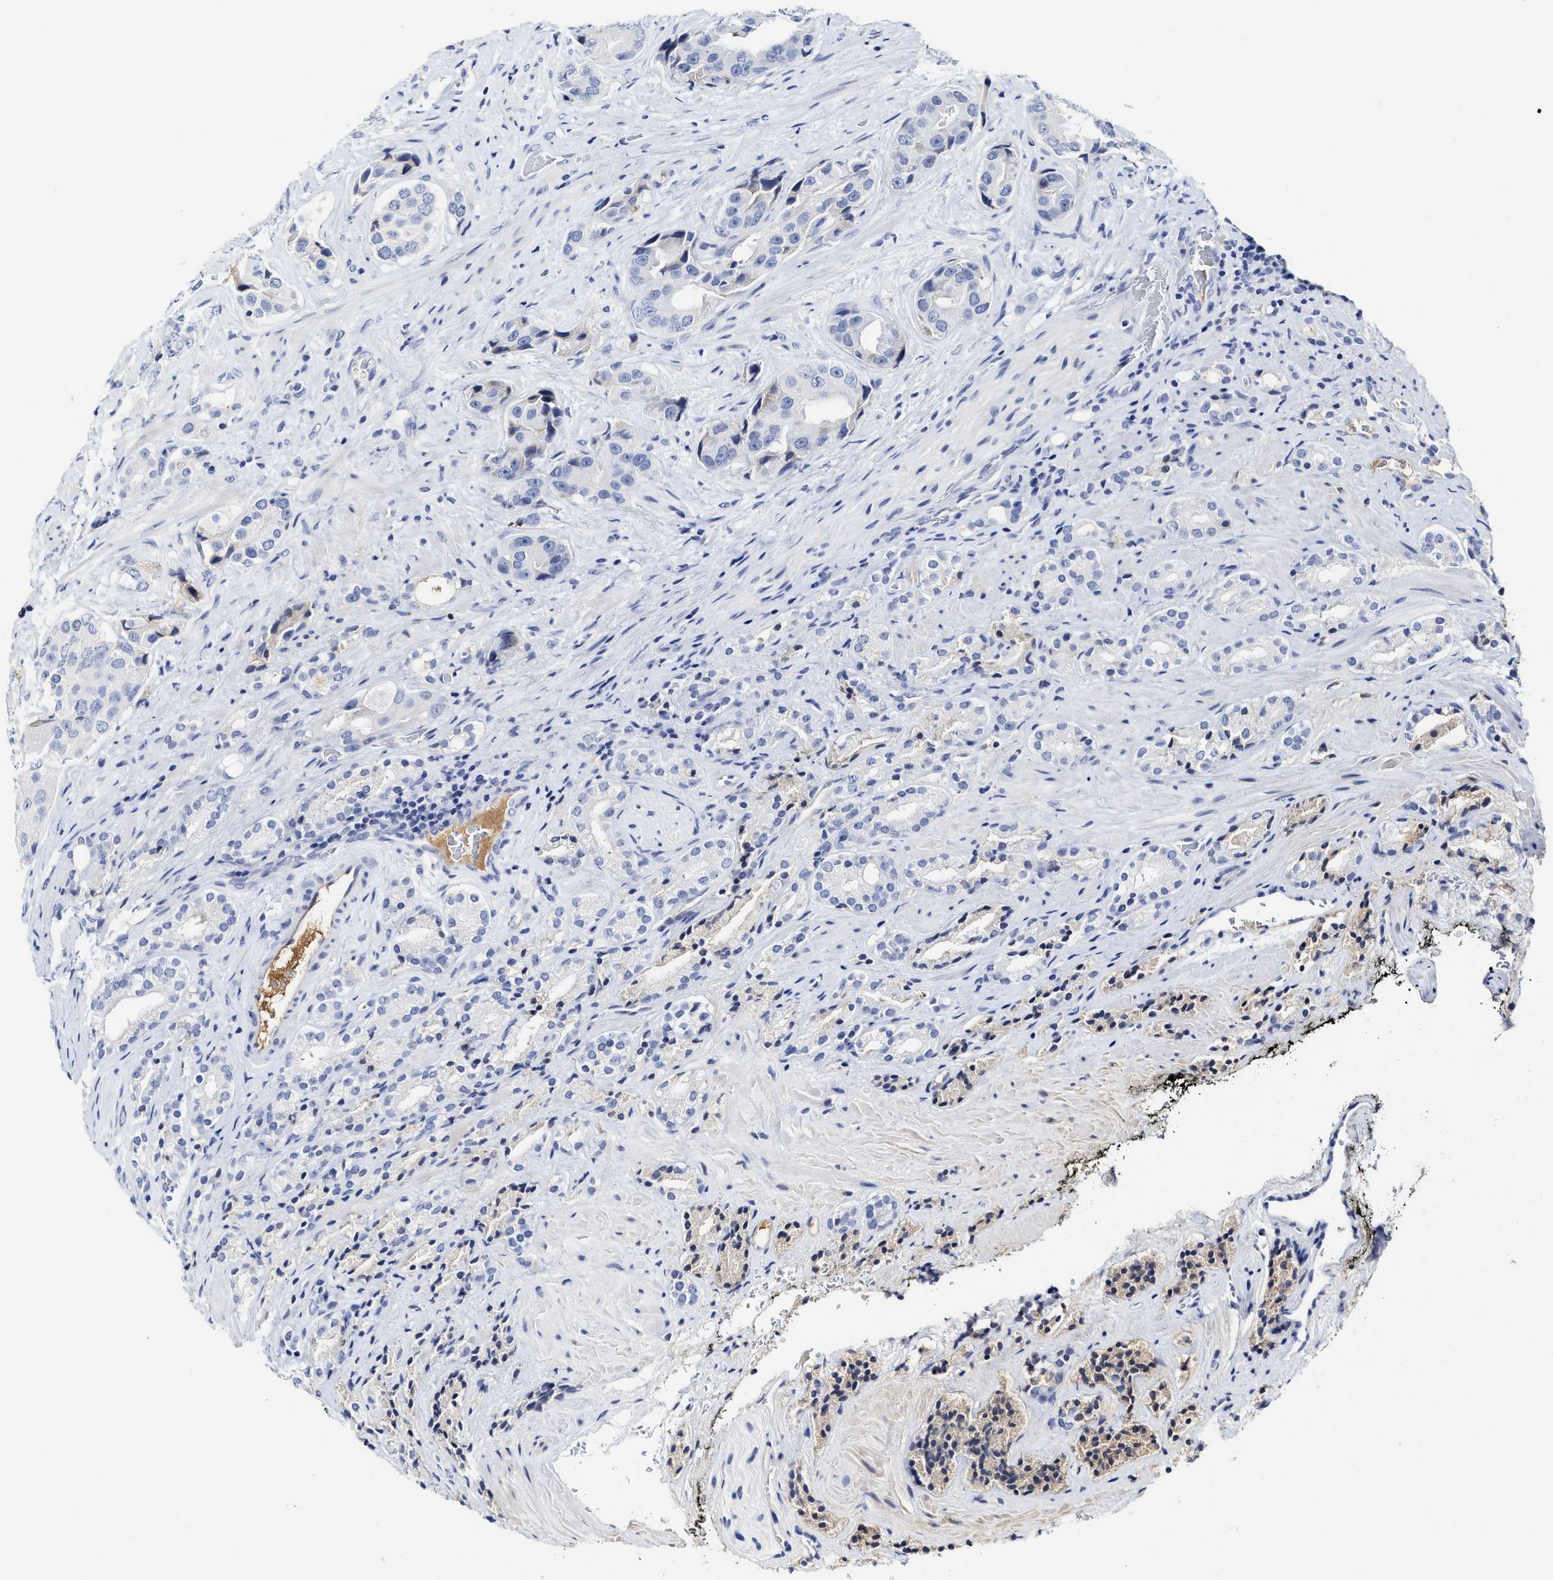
{"staining": {"intensity": "negative", "quantity": "none", "location": "none"}, "tissue": "prostate cancer", "cell_type": "Tumor cells", "image_type": "cancer", "snomed": [{"axis": "morphology", "description": "Adenocarcinoma, High grade"}, {"axis": "topography", "description": "Prostate"}], "caption": "Photomicrograph shows no protein expression in tumor cells of prostate cancer (high-grade adenocarcinoma) tissue.", "gene": "C2", "patient": {"sex": "male", "age": 71}}